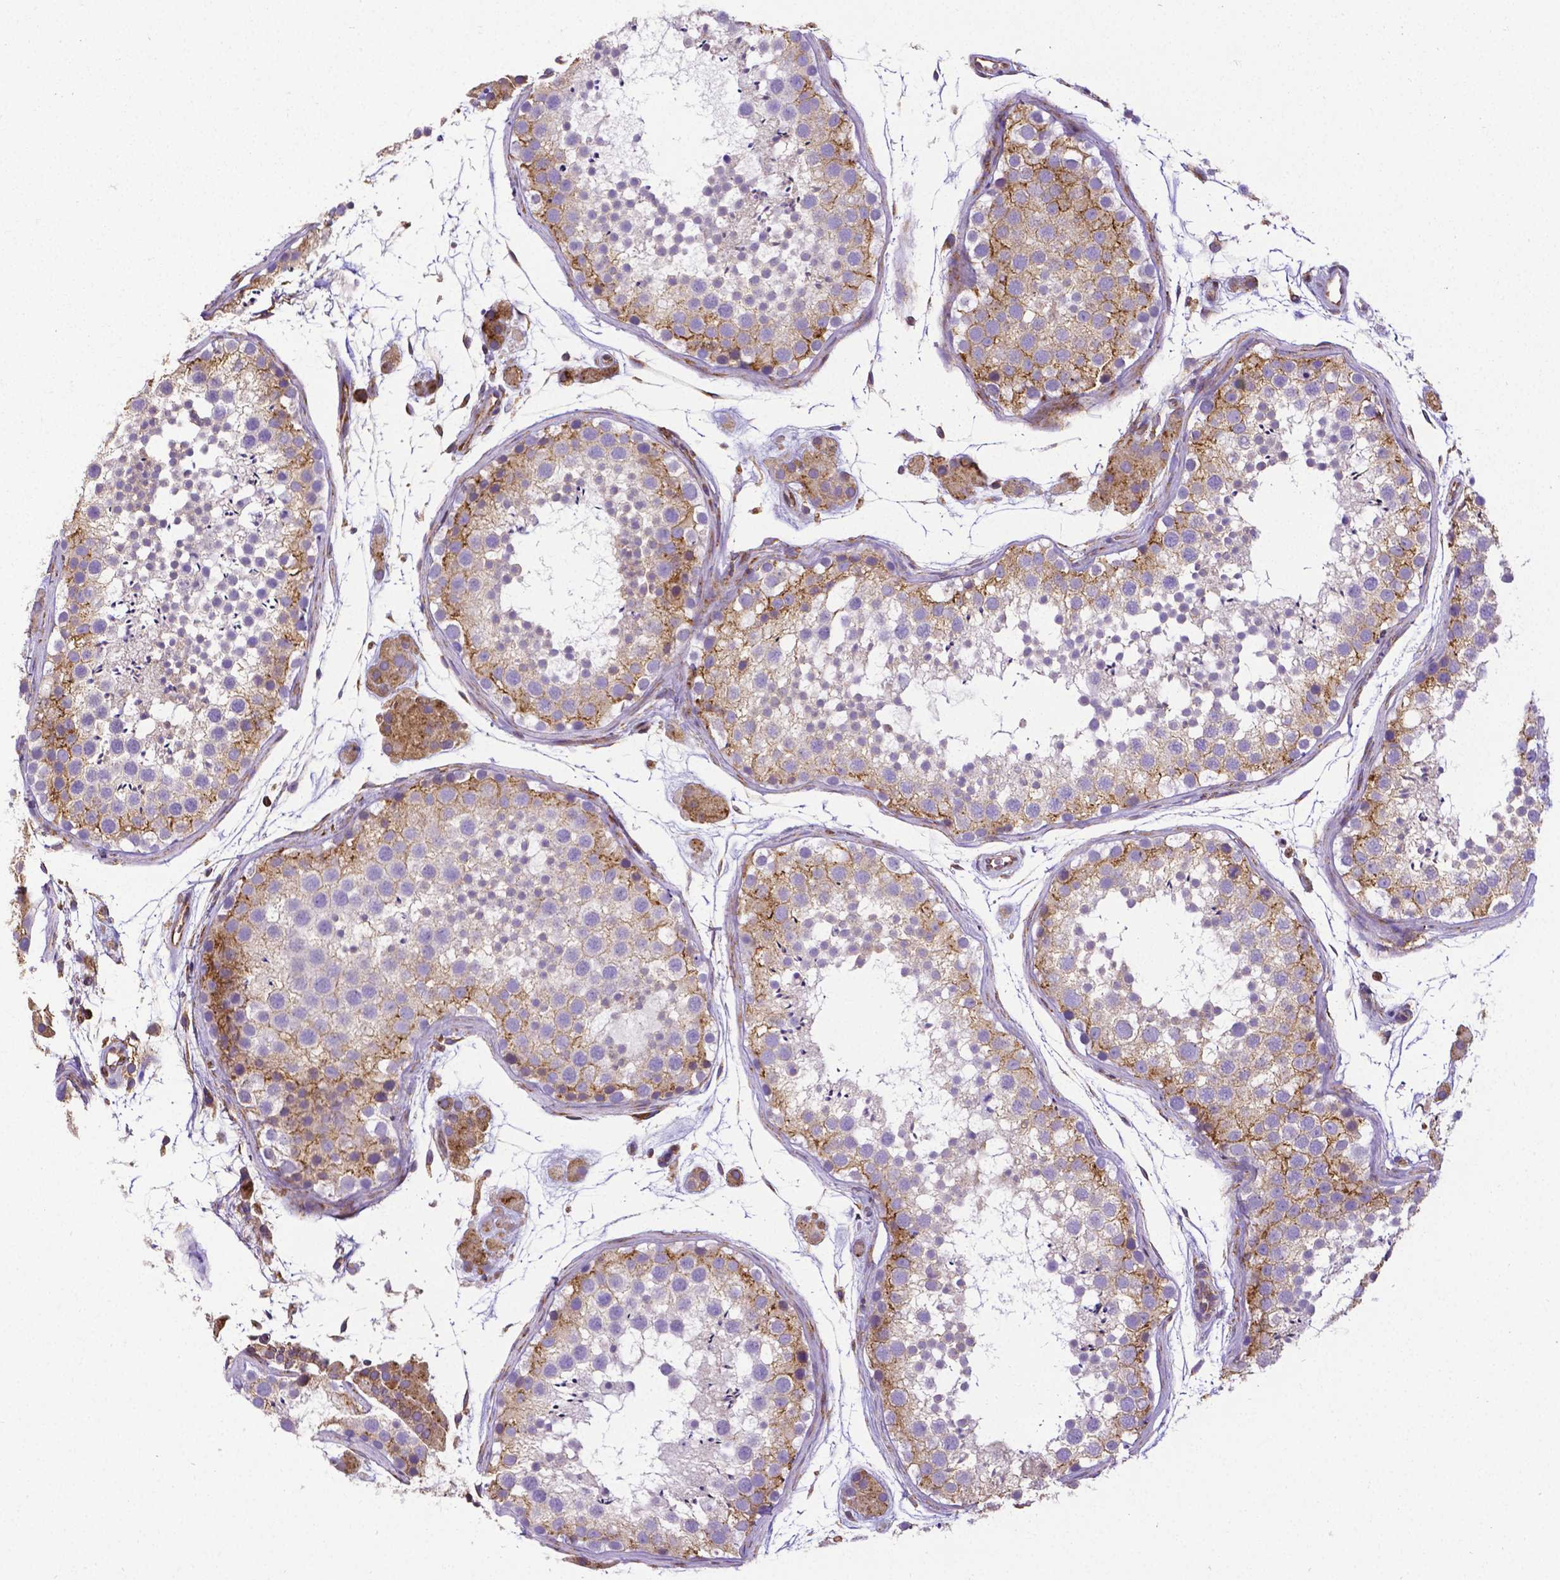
{"staining": {"intensity": "moderate", "quantity": "25%-75%", "location": "cytoplasmic/membranous"}, "tissue": "testis", "cell_type": "Cells in seminiferous ducts", "image_type": "normal", "snomed": [{"axis": "morphology", "description": "Normal tissue, NOS"}, {"axis": "topography", "description": "Testis"}], "caption": "Benign testis displays moderate cytoplasmic/membranous staining in about 25%-75% of cells in seminiferous ducts, visualized by immunohistochemistry. (brown staining indicates protein expression, while blue staining denotes nuclei).", "gene": "MTDH", "patient": {"sex": "male", "age": 41}}